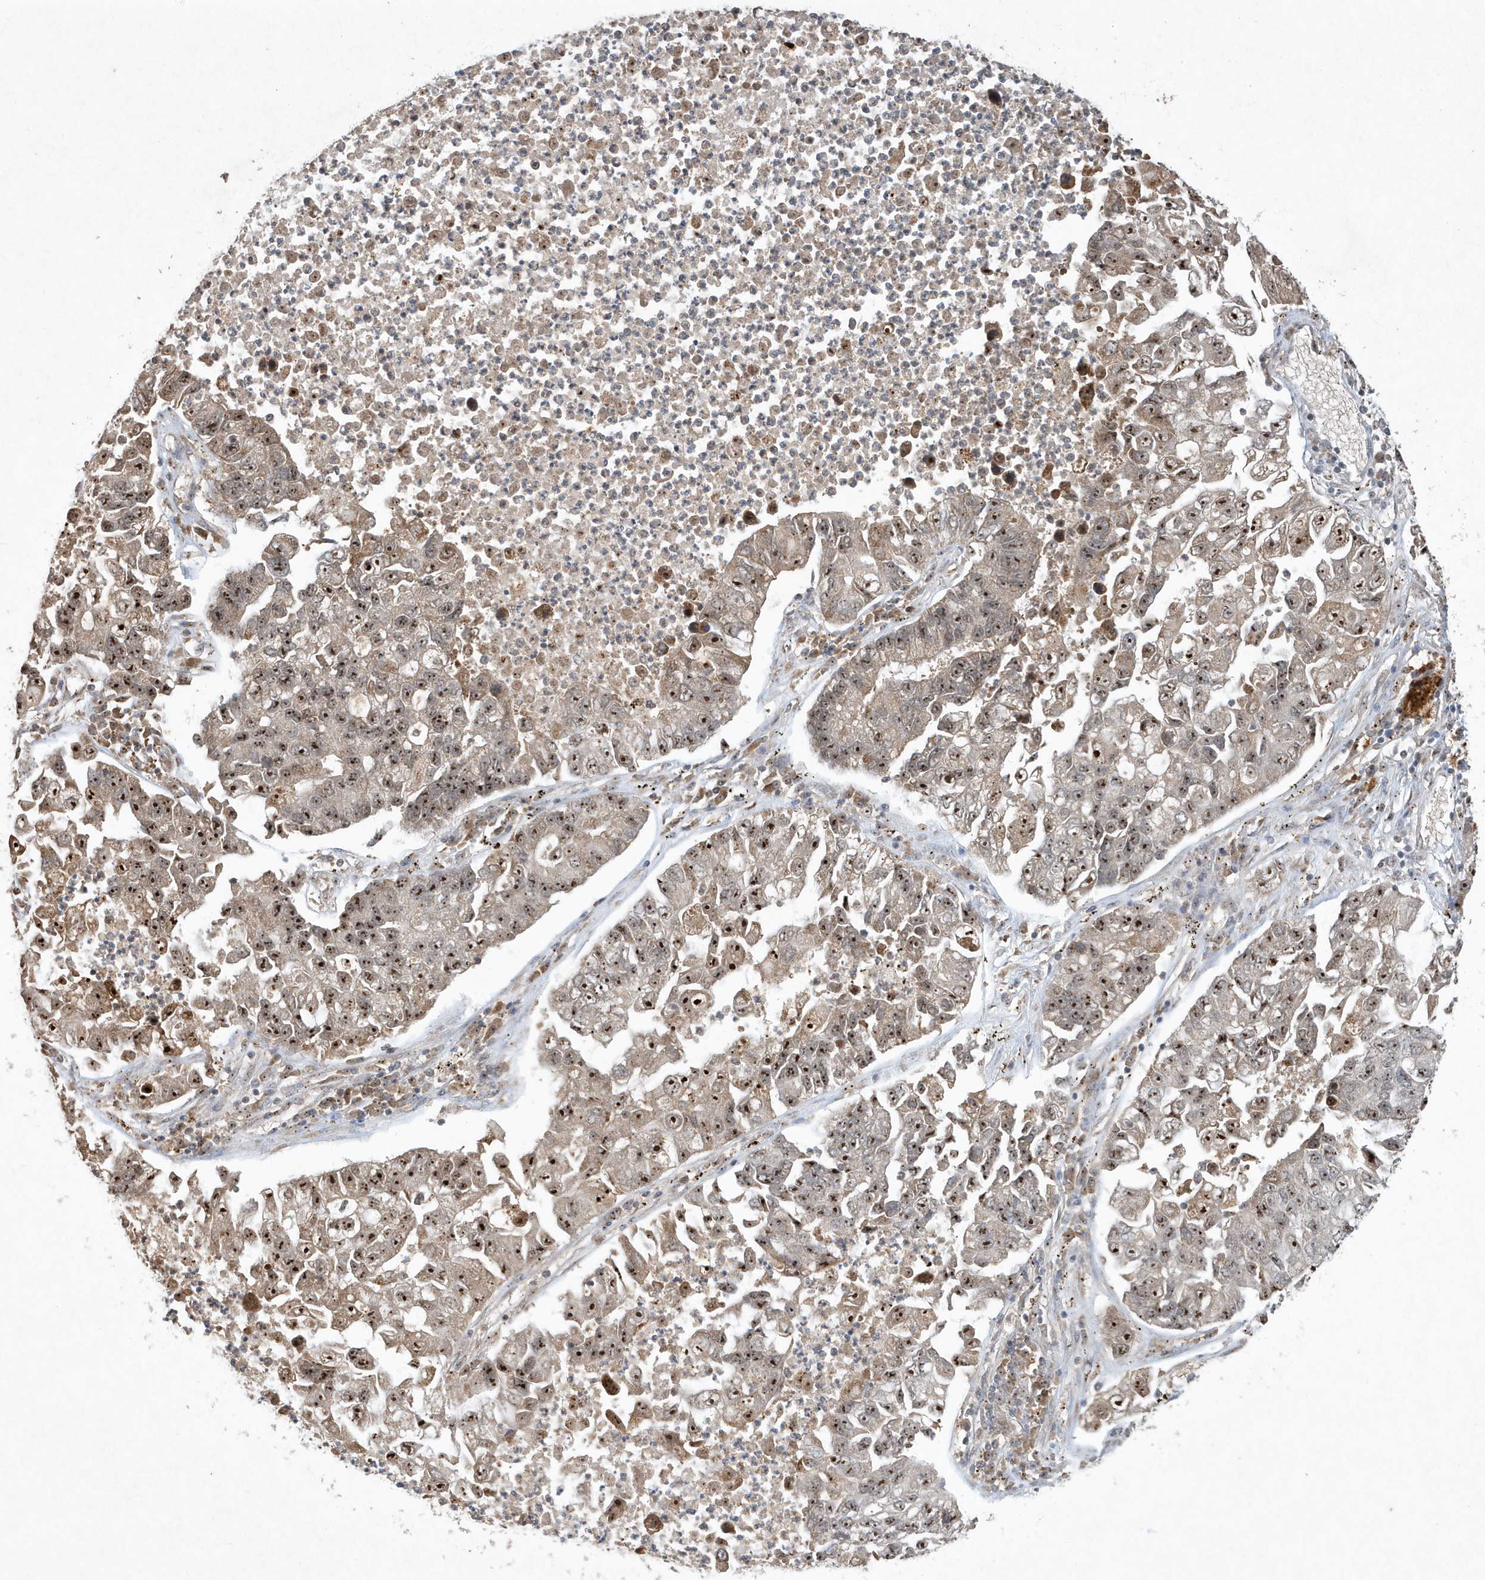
{"staining": {"intensity": "strong", "quantity": ">75%", "location": "cytoplasmic/membranous,nuclear"}, "tissue": "lung cancer", "cell_type": "Tumor cells", "image_type": "cancer", "snomed": [{"axis": "morphology", "description": "Adenocarcinoma, NOS"}, {"axis": "topography", "description": "Lung"}], "caption": "High-magnification brightfield microscopy of adenocarcinoma (lung) stained with DAB (3,3'-diaminobenzidine) (brown) and counterstained with hematoxylin (blue). tumor cells exhibit strong cytoplasmic/membranous and nuclear positivity is appreciated in about>75% of cells.", "gene": "ABCB9", "patient": {"sex": "female", "age": 51}}